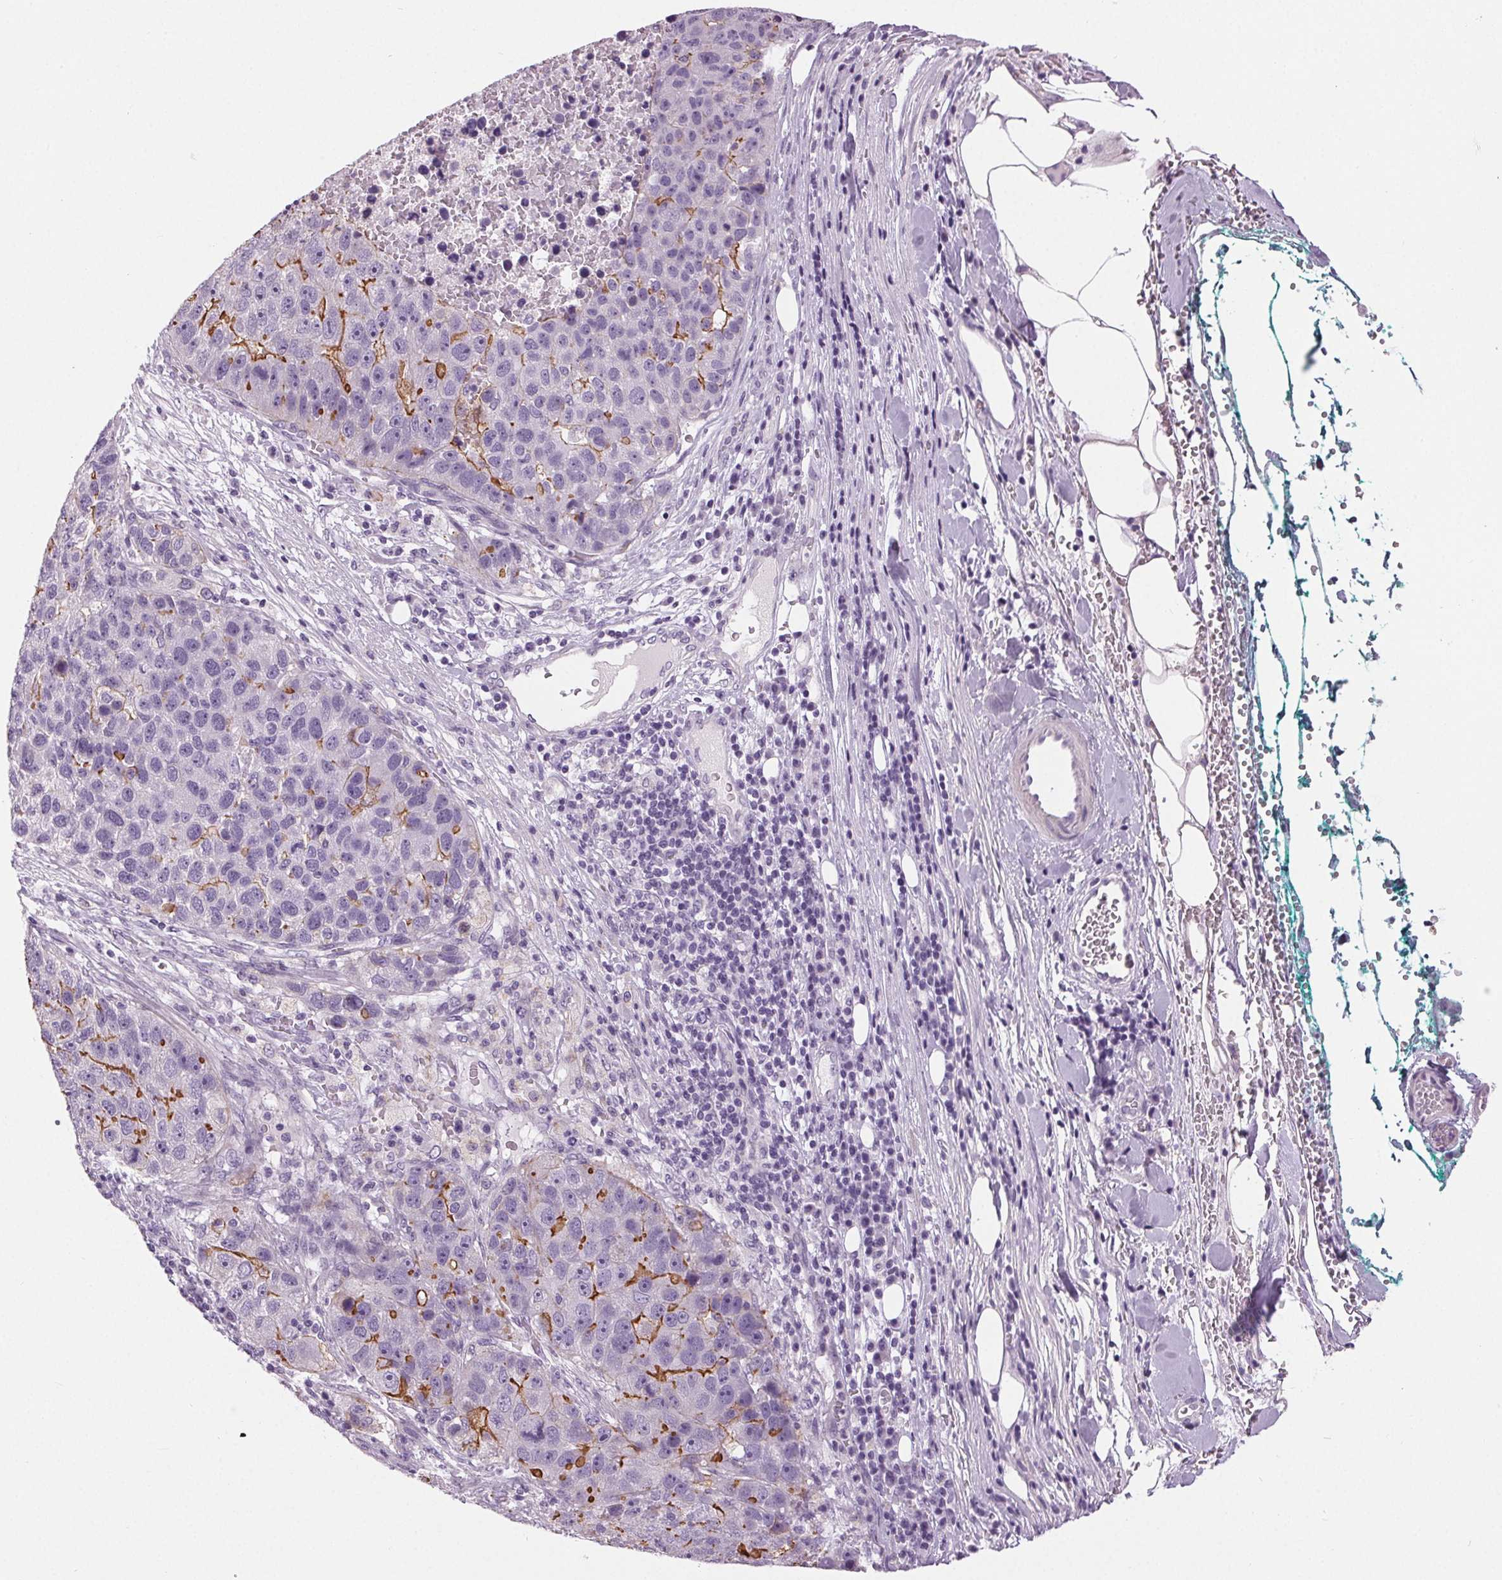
{"staining": {"intensity": "moderate", "quantity": "<25%", "location": "cytoplasmic/membranous"}, "tissue": "pancreatic cancer", "cell_type": "Tumor cells", "image_type": "cancer", "snomed": [{"axis": "morphology", "description": "Adenocarcinoma, NOS"}, {"axis": "topography", "description": "Pancreas"}], "caption": "Immunohistochemistry (IHC) of pancreatic adenocarcinoma shows low levels of moderate cytoplasmic/membranous expression in approximately <25% of tumor cells. Using DAB (brown) and hematoxylin (blue) stains, captured at high magnification using brightfield microscopy.", "gene": "MISP", "patient": {"sex": "female", "age": 61}}